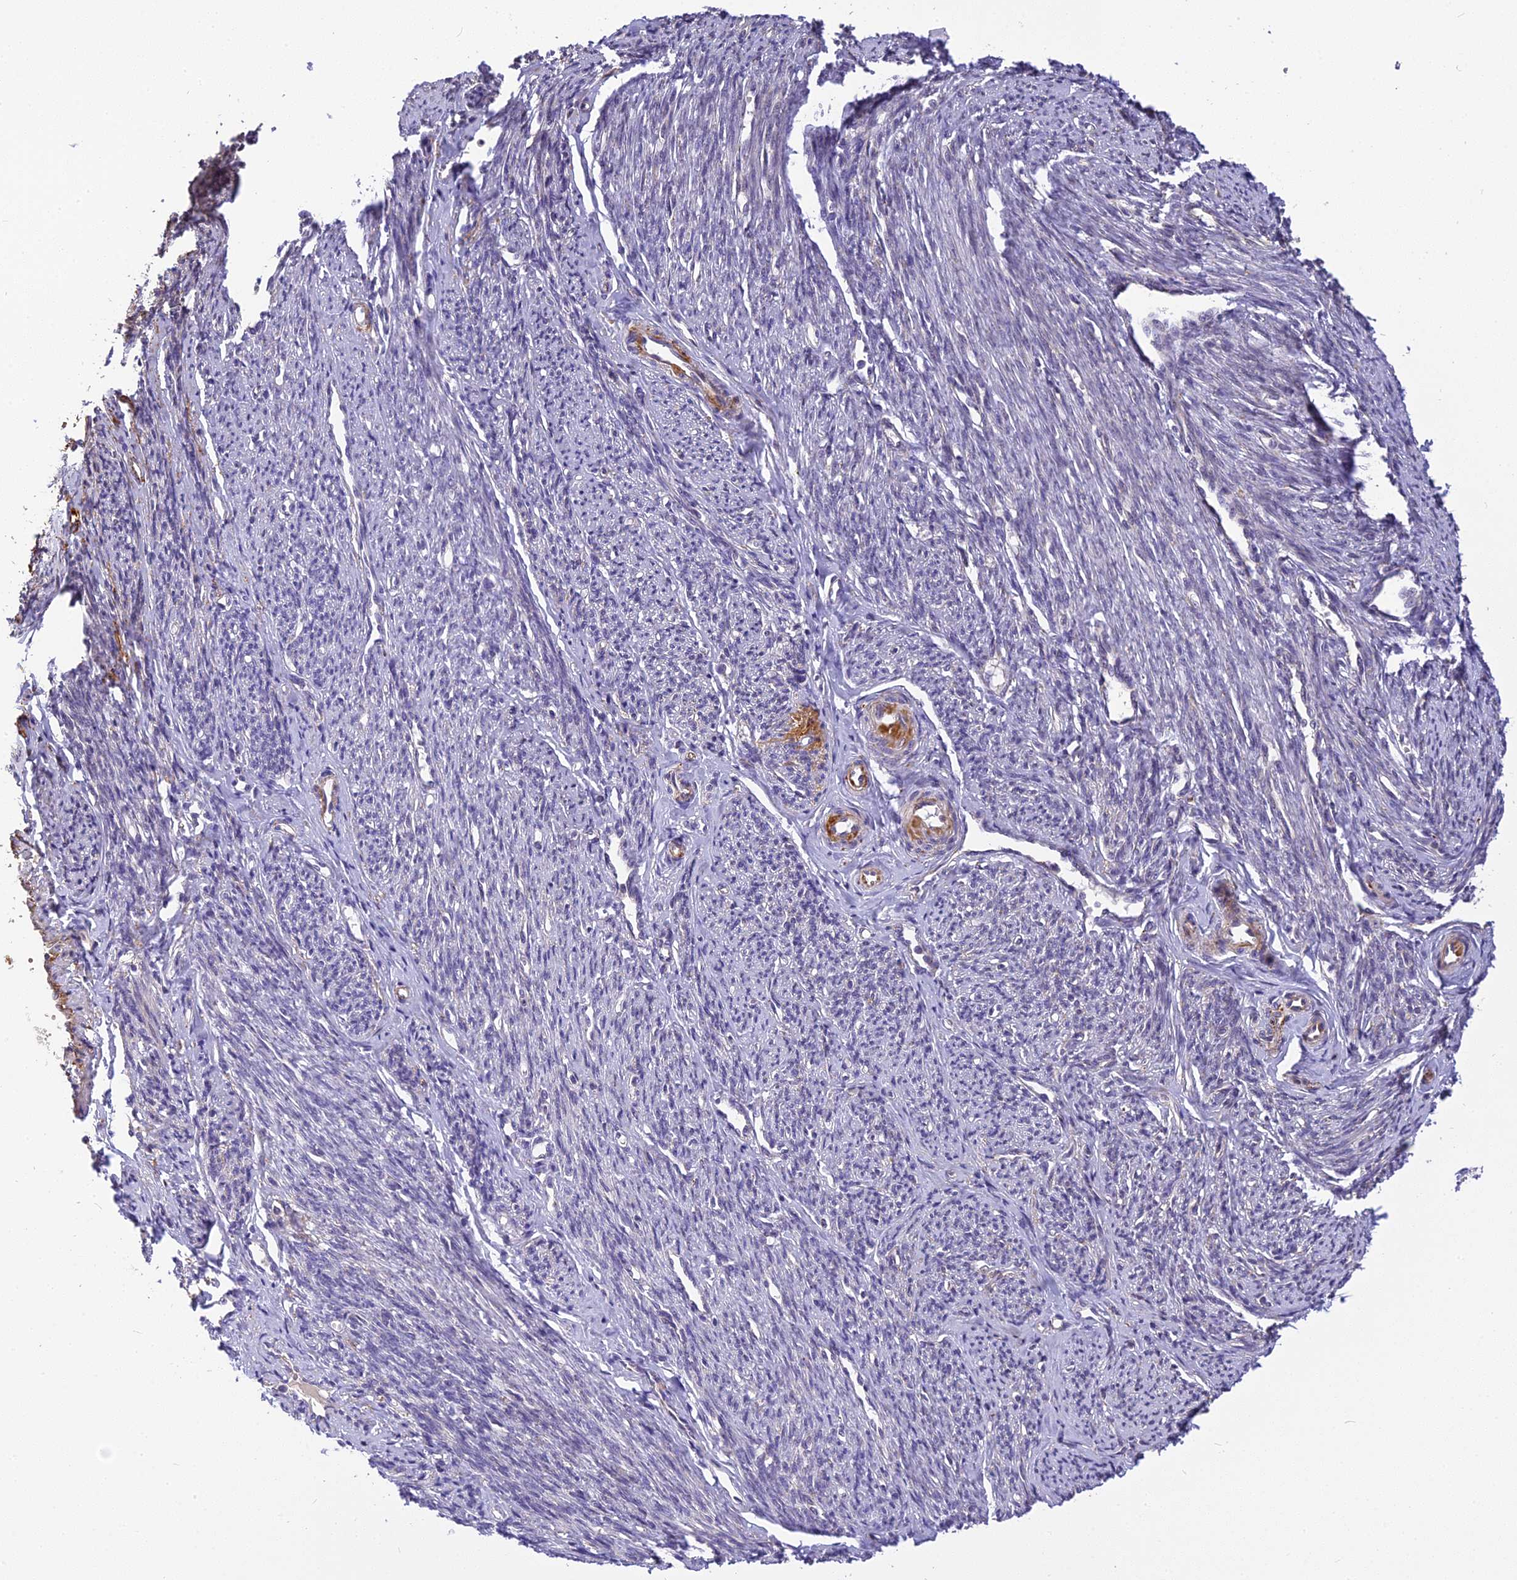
{"staining": {"intensity": "weak", "quantity": "25%-75%", "location": "cytoplasmic/membranous"}, "tissue": "smooth muscle", "cell_type": "Smooth muscle cells", "image_type": "normal", "snomed": [{"axis": "morphology", "description": "Normal tissue, NOS"}, {"axis": "topography", "description": "Smooth muscle"}, {"axis": "topography", "description": "Uterus"}], "caption": "Approximately 25%-75% of smooth muscle cells in normal smooth muscle demonstrate weak cytoplasmic/membranous protein positivity as visualized by brown immunohistochemical staining.", "gene": "FNIP2", "patient": {"sex": "female", "age": 59}}